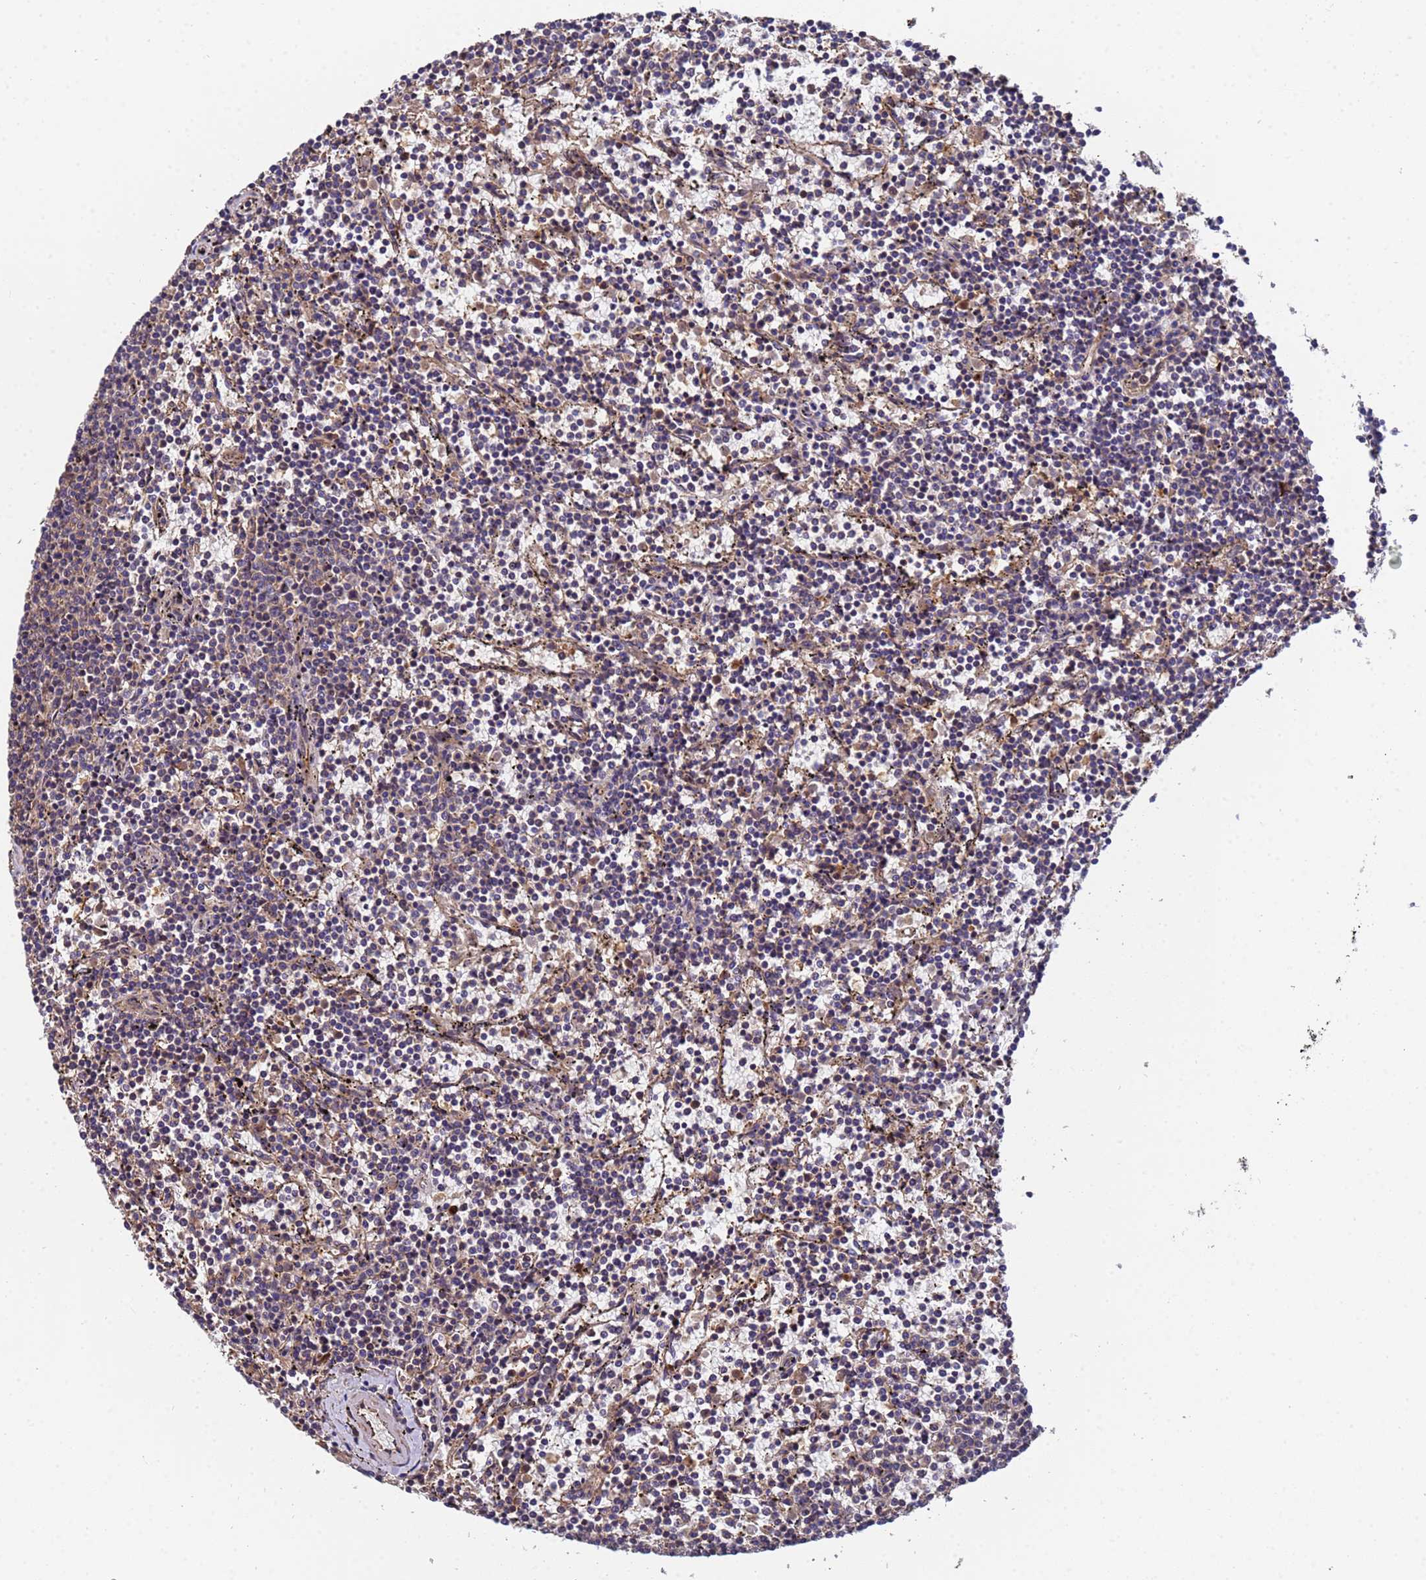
{"staining": {"intensity": "negative", "quantity": "none", "location": "none"}, "tissue": "lymphoma", "cell_type": "Tumor cells", "image_type": "cancer", "snomed": [{"axis": "morphology", "description": "Malignant lymphoma, non-Hodgkin's type, Low grade"}, {"axis": "topography", "description": "Spleen"}], "caption": "IHC of lymphoma displays no expression in tumor cells.", "gene": "GSTCD", "patient": {"sex": "female", "age": 50}}